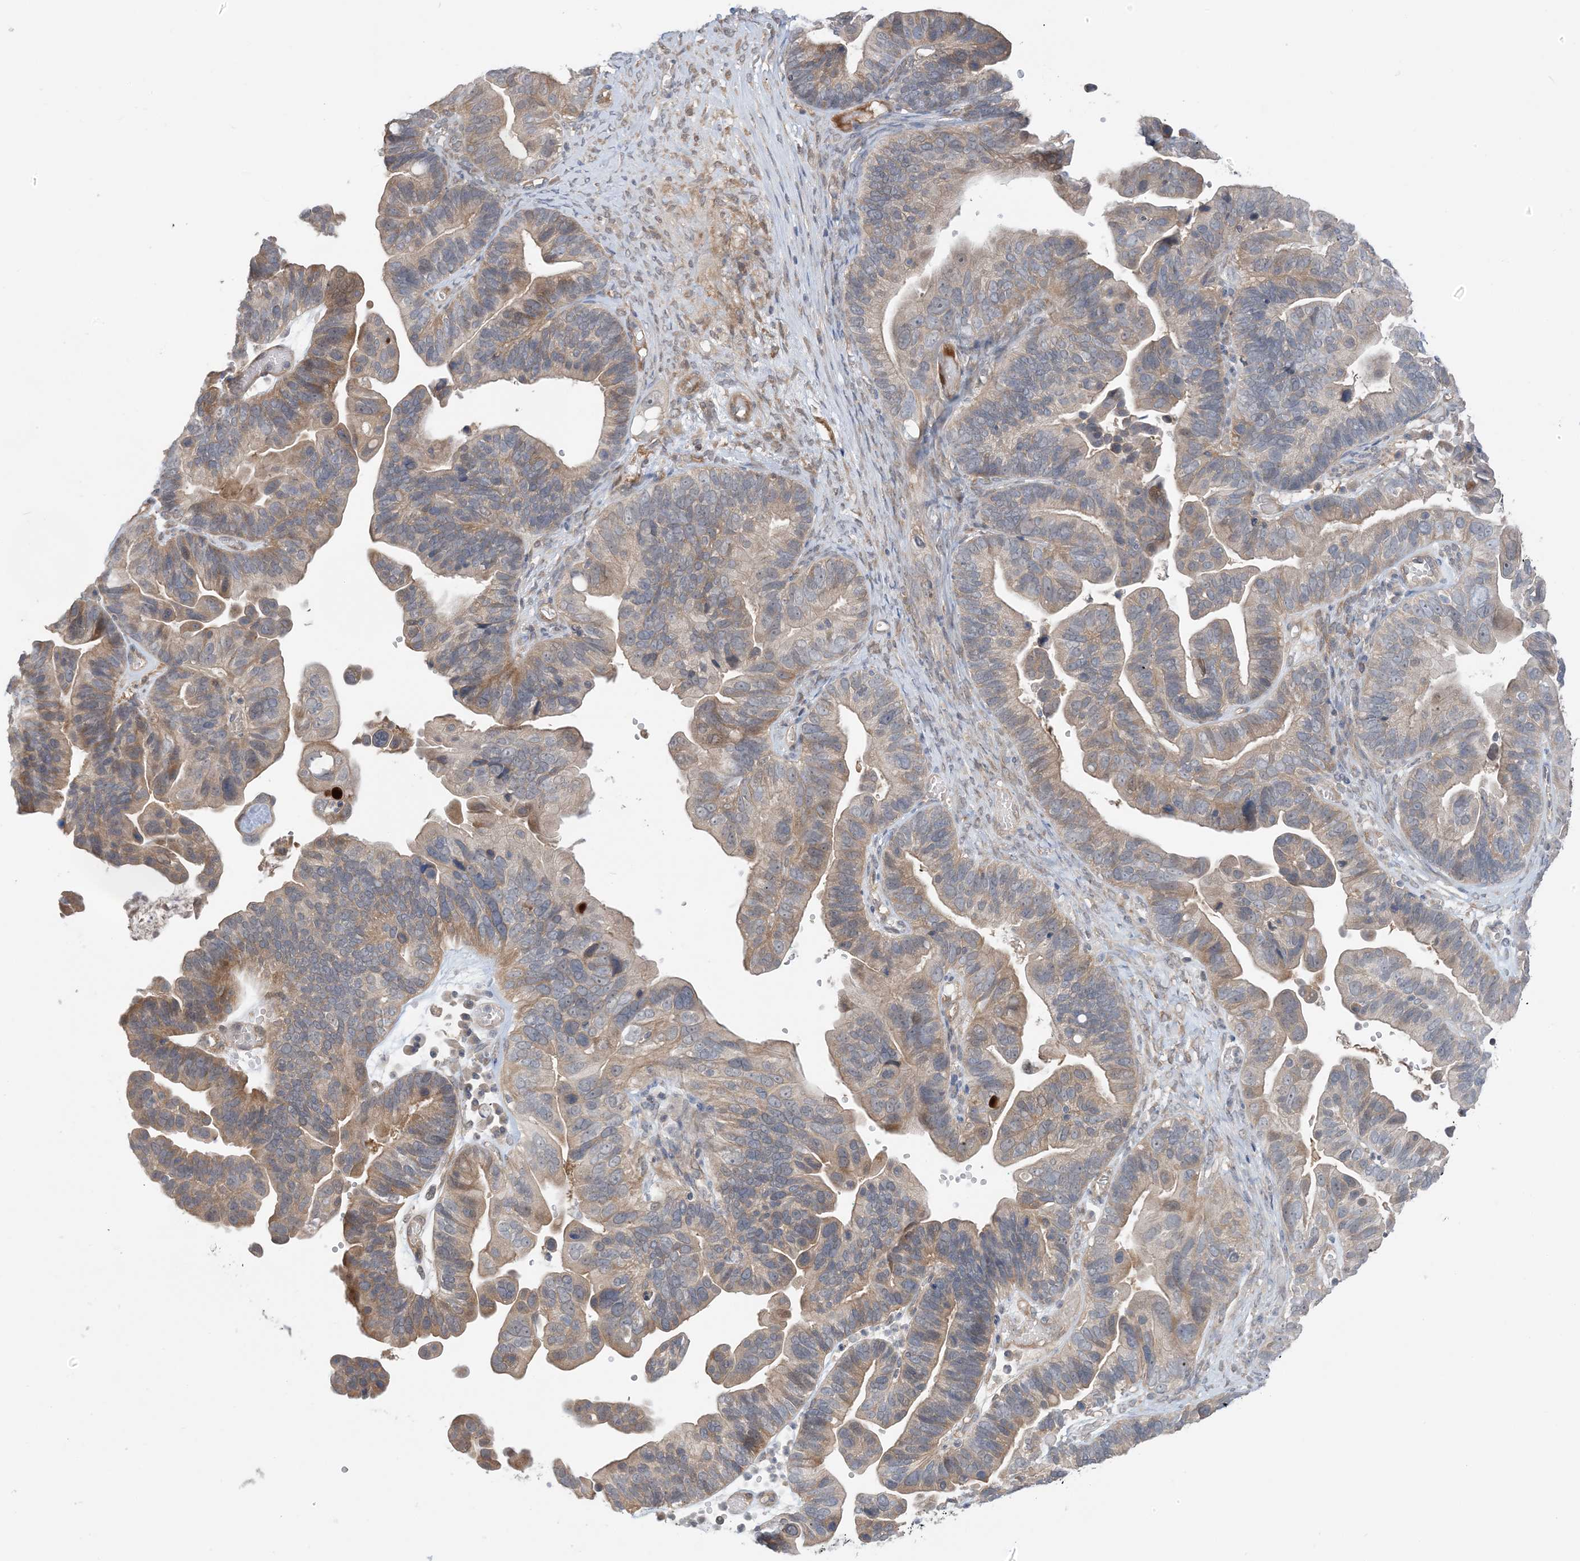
{"staining": {"intensity": "weak", "quantity": ">75%", "location": "cytoplasmic/membranous"}, "tissue": "ovarian cancer", "cell_type": "Tumor cells", "image_type": "cancer", "snomed": [{"axis": "morphology", "description": "Cystadenocarcinoma, serous, NOS"}, {"axis": "topography", "description": "Ovary"}], "caption": "This photomicrograph shows immunohistochemistry staining of serous cystadenocarcinoma (ovarian), with low weak cytoplasmic/membranous positivity in approximately >75% of tumor cells.", "gene": "WDR26", "patient": {"sex": "female", "age": 56}}